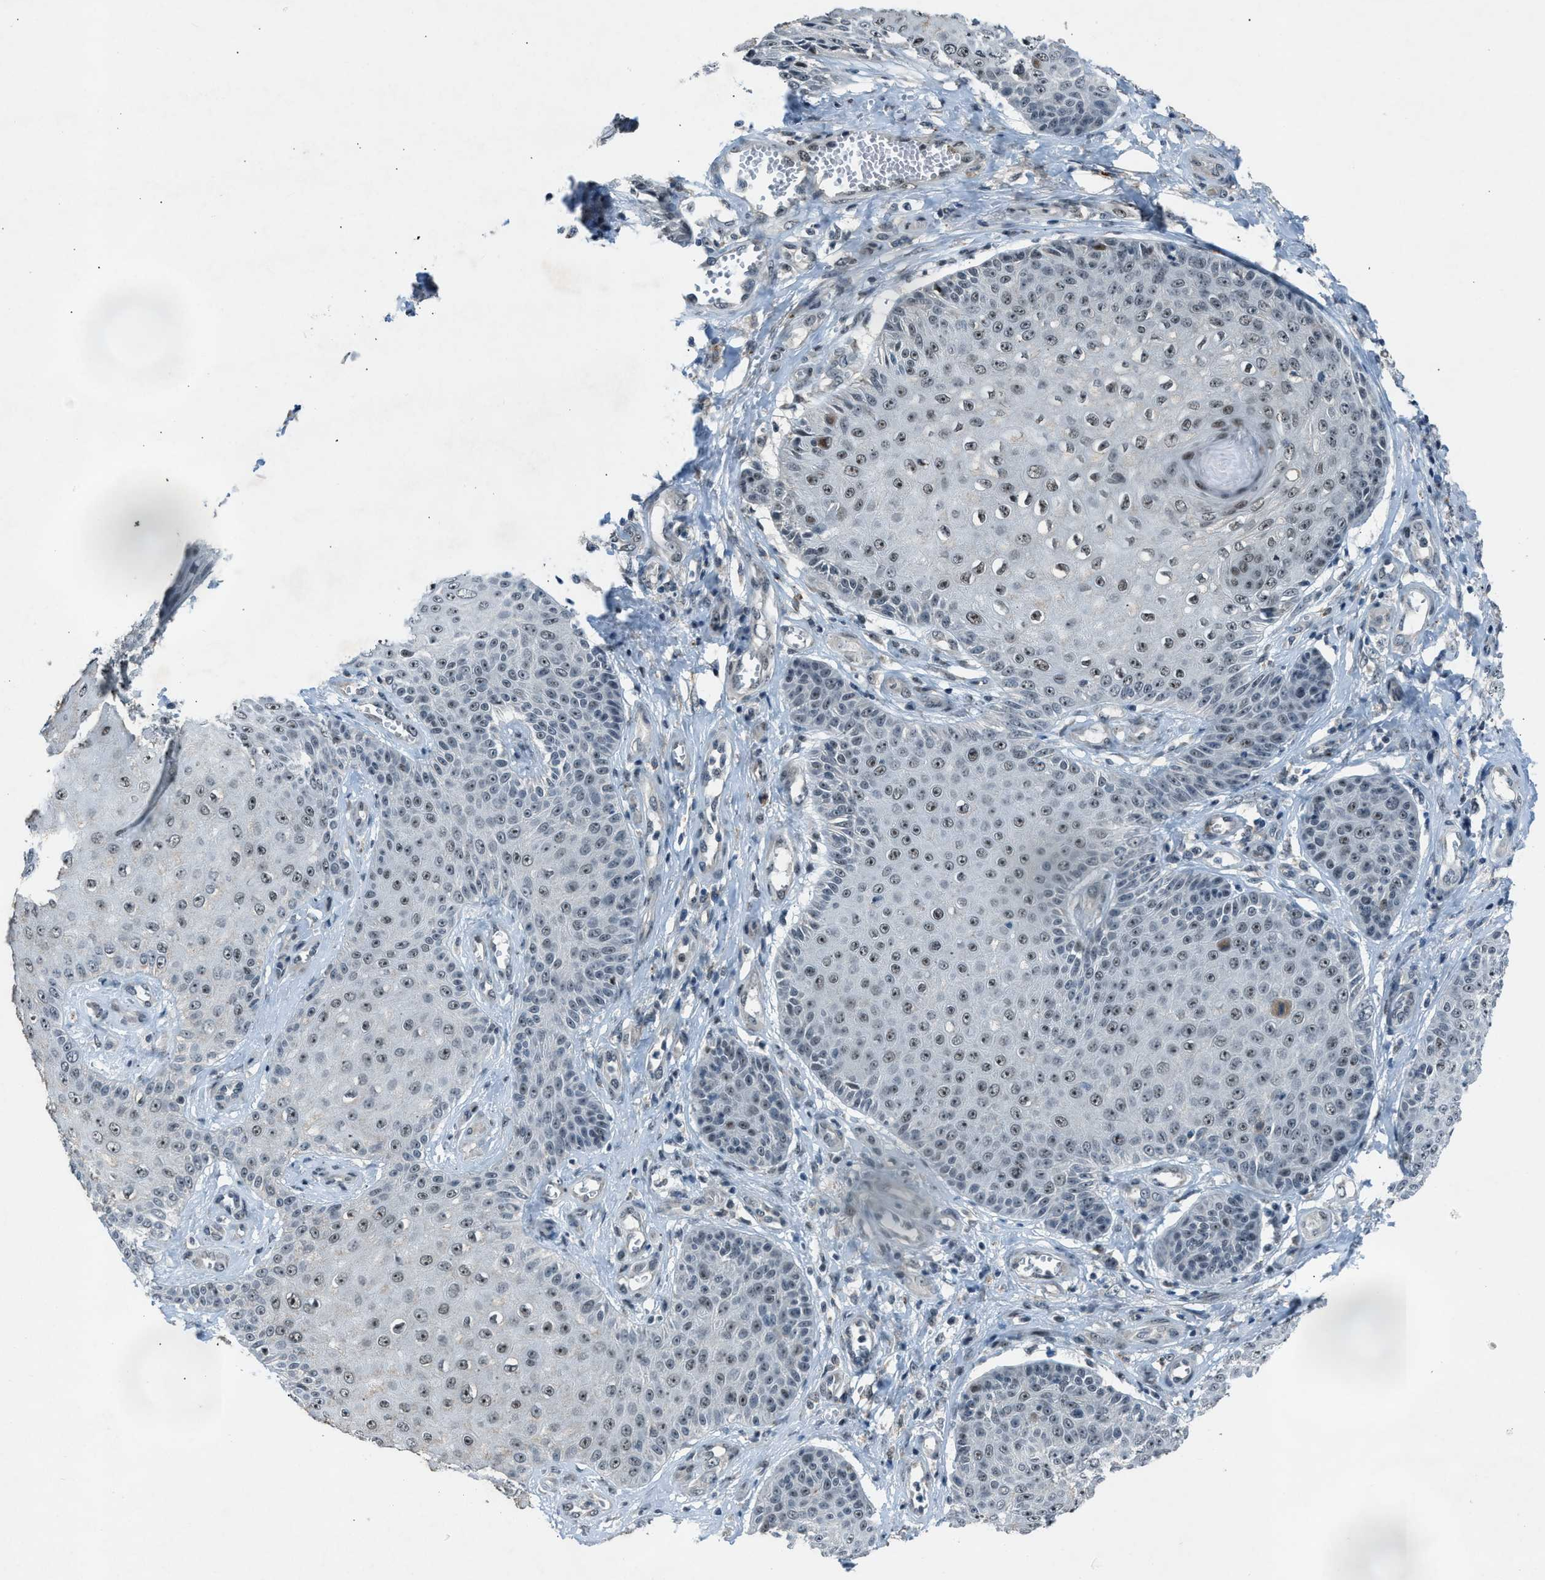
{"staining": {"intensity": "moderate", "quantity": ">75%", "location": "nuclear"}, "tissue": "skin cancer", "cell_type": "Tumor cells", "image_type": "cancer", "snomed": [{"axis": "morphology", "description": "Squamous cell carcinoma, NOS"}, {"axis": "topography", "description": "Skin"}], "caption": "Tumor cells show medium levels of moderate nuclear expression in about >75% of cells in squamous cell carcinoma (skin).", "gene": "ADCY1", "patient": {"sex": "male", "age": 74}}